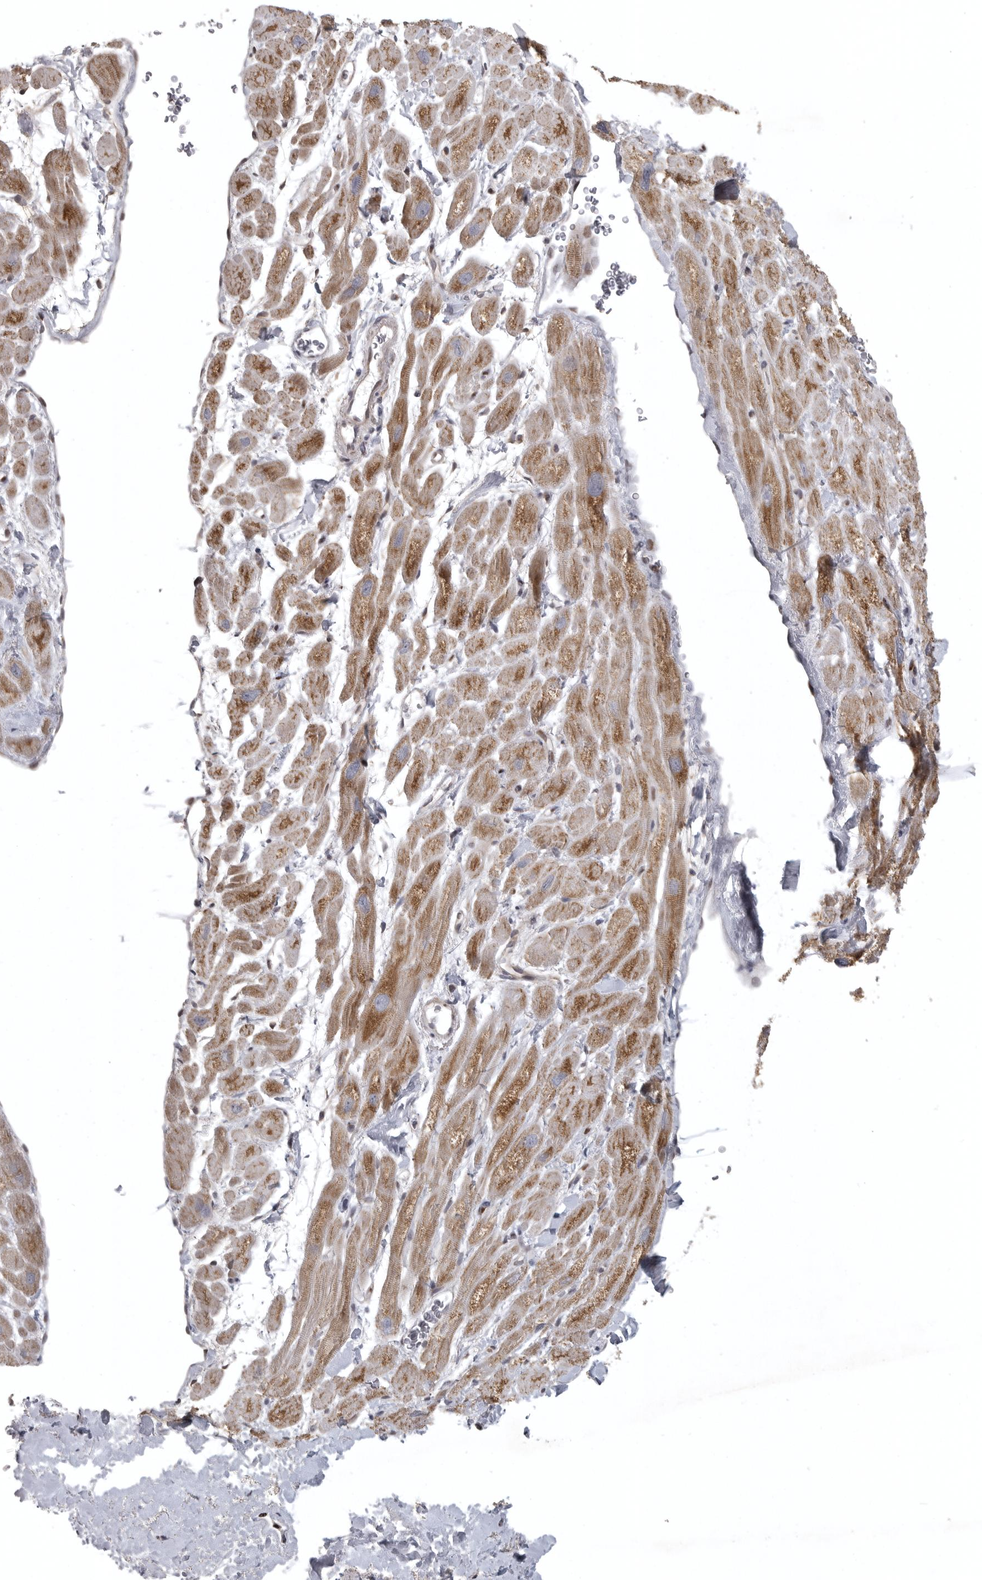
{"staining": {"intensity": "moderate", "quantity": ">75%", "location": "cytoplasmic/membranous"}, "tissue": "heart muscle", "cell_type": "Cardiomyocytes", "image_type": "normal", "snomed": [{"axis": "morphology", "description": "Normal tissue, NOS"}, {"axis": "topography", "description": "Heart"}], "caption": "Benign heart muscle displays moderate cytoplasmic/membranous positivity in approximately >75% of cardiomyocytes (brown staining indicates protein expression, while blue staining denotes nuclei)..", "gene": "POLE2", "patient": {"sex": "male", "age": 49}}